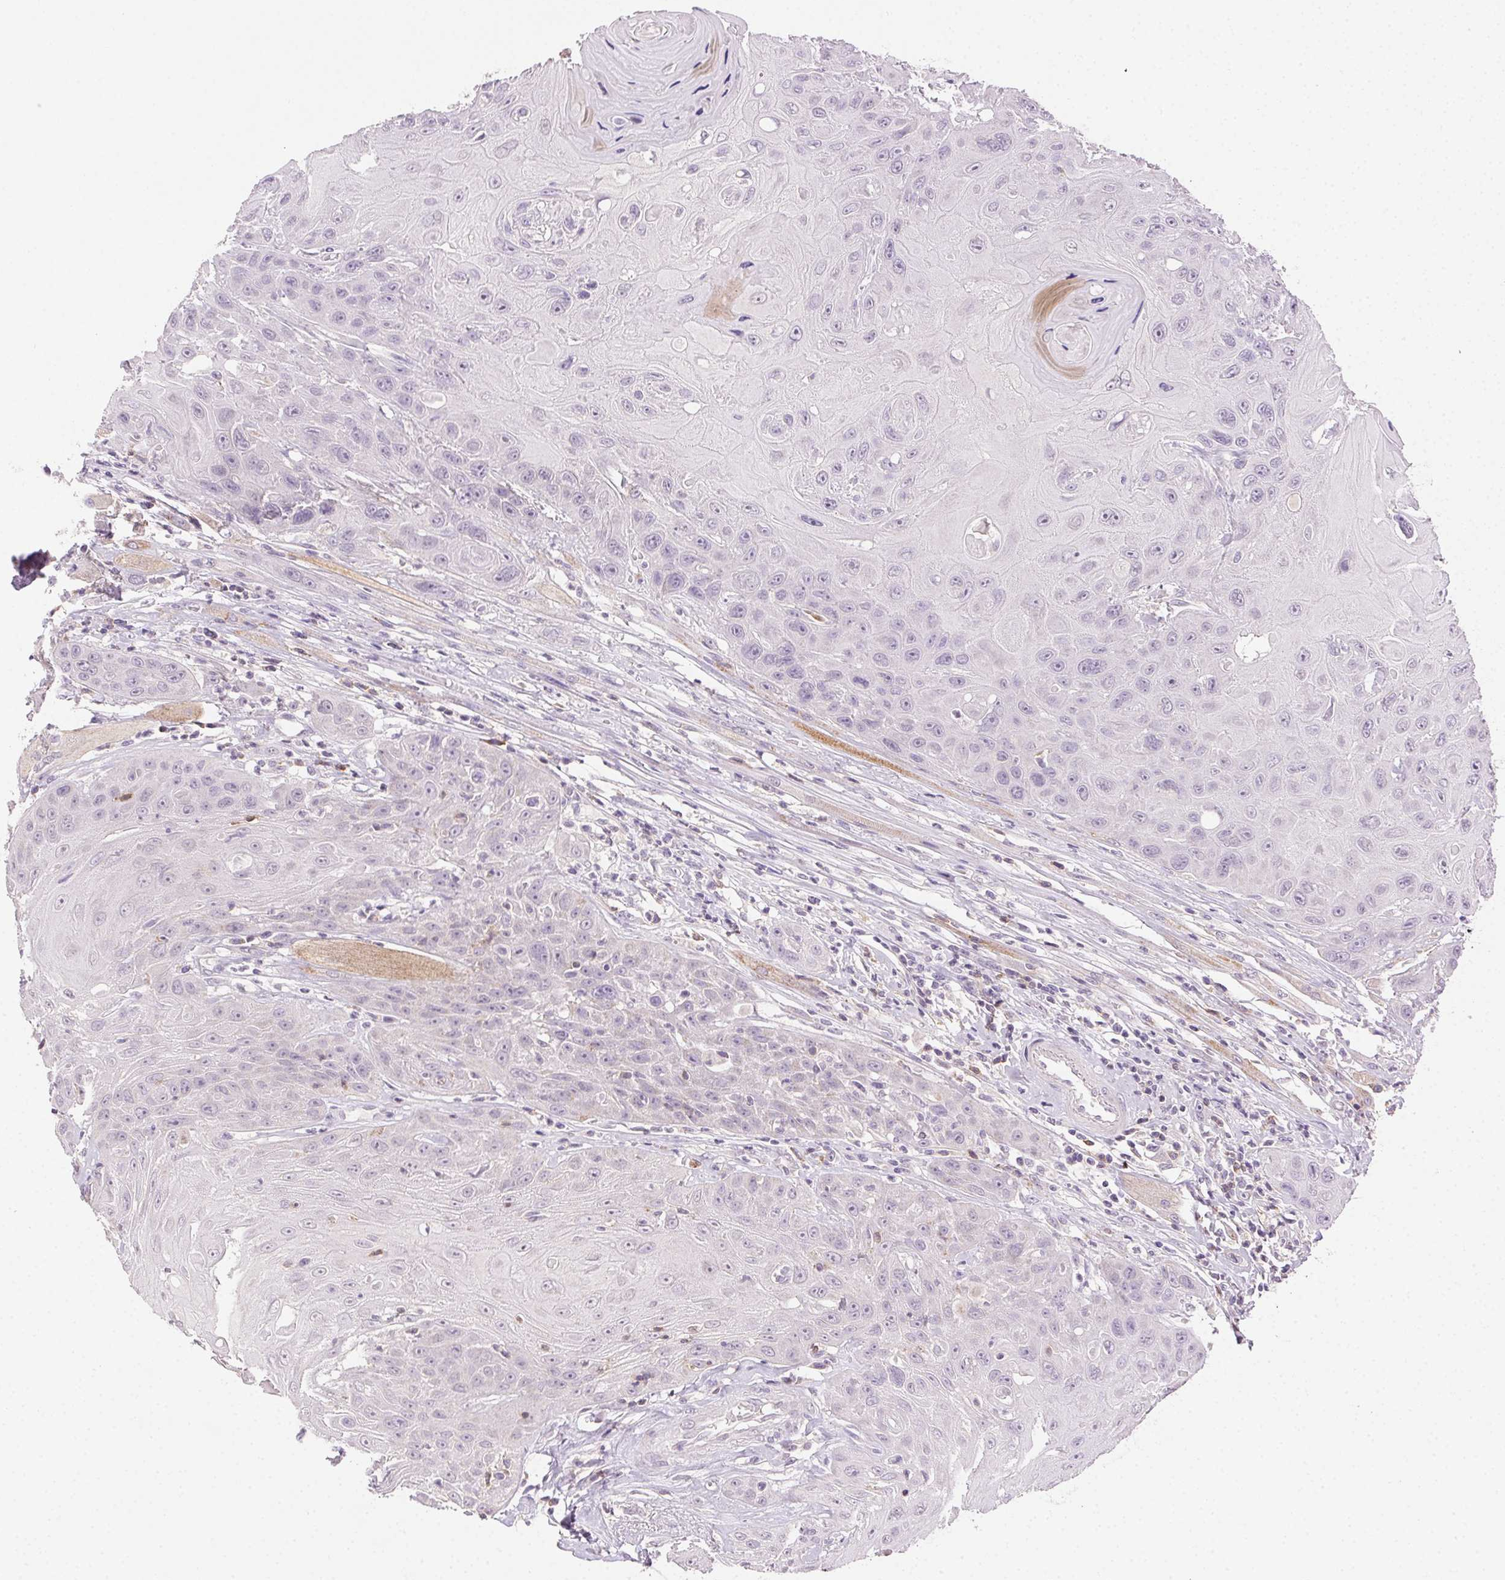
{"staining": {"intensity": "negative", "quantity": "none", "location": "none"}, "tissue": "head and neck cancer", "cell_type": "Tumor cells", "image_type": "cancer", "snomed": [{"axis": "morphology", "description": "Squamous cell carcinoma, NOS"}, {"axis": "topography", "description": "Head-Neck"}], "caption": "Head and neck squamous cell carcinoma was stained to show a protein in brown. There is no significant expression in tumor cells. (Brightfield microscopy of DAB (3,3'-diaminobenzidine) IHC at high magnification).", "gene": "AKAP5", "patient": {"sex": "female", "age": 59}}